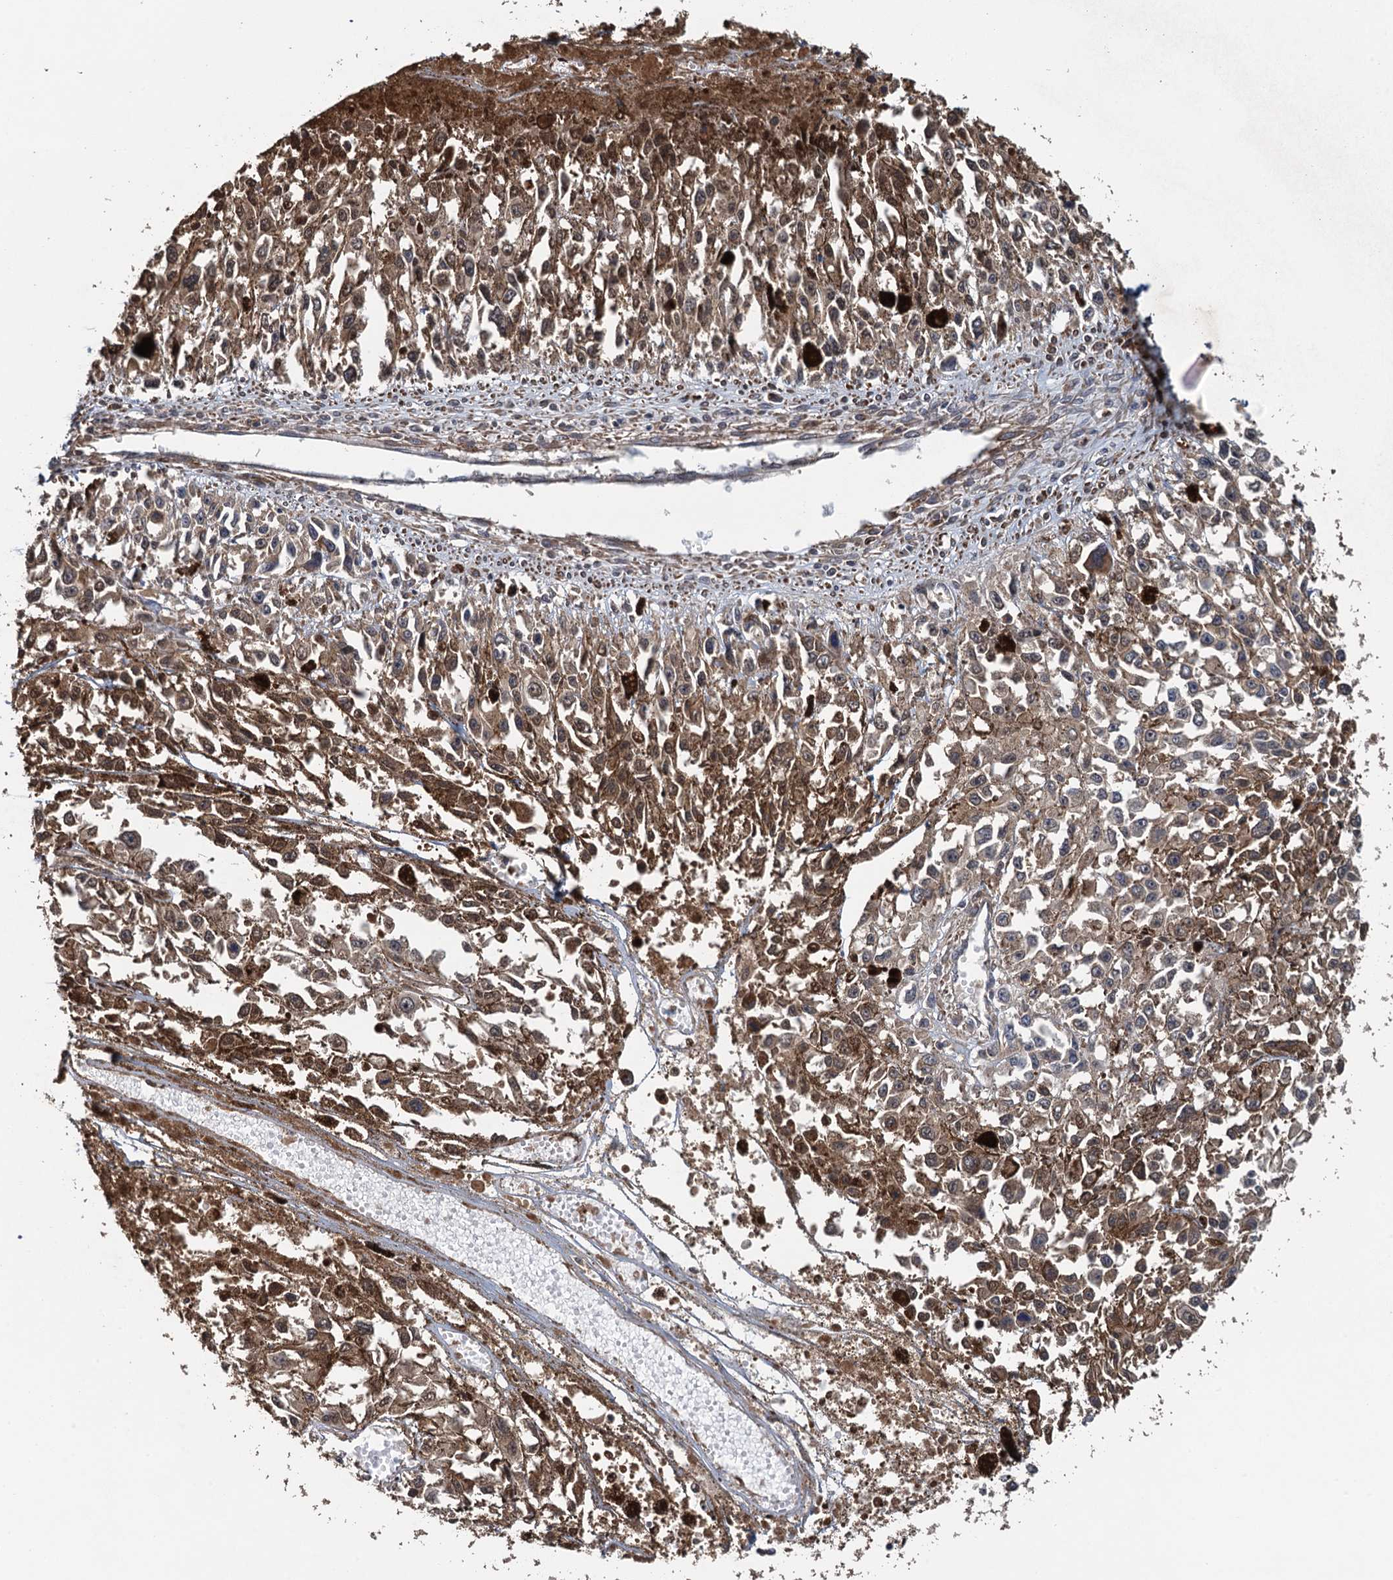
{"staining": {"intensity": "moderate", "quantity": ">75%", "location": "cytoplasmic/membranous,nuclear"}, "tissue": "melanoma", "cell_type": "Tumor cells", "image_type": "cancer", "snomed": [{"axis": "morphology", "description": "Malignant melanoma, Metastatic site"}, {"axis": "topography", "description": "Lymph node"}], "caption": "IHC (DAB (3,3'-diaminobenzidine)) staining of human malignant melanoma (metastatic site) displays moderate cytoplasmic/membranous and nuclear protein expression in about >75% of tumor cells.", "gene": "MEAK7", "patient": {"sex": "male", "age": 59}}